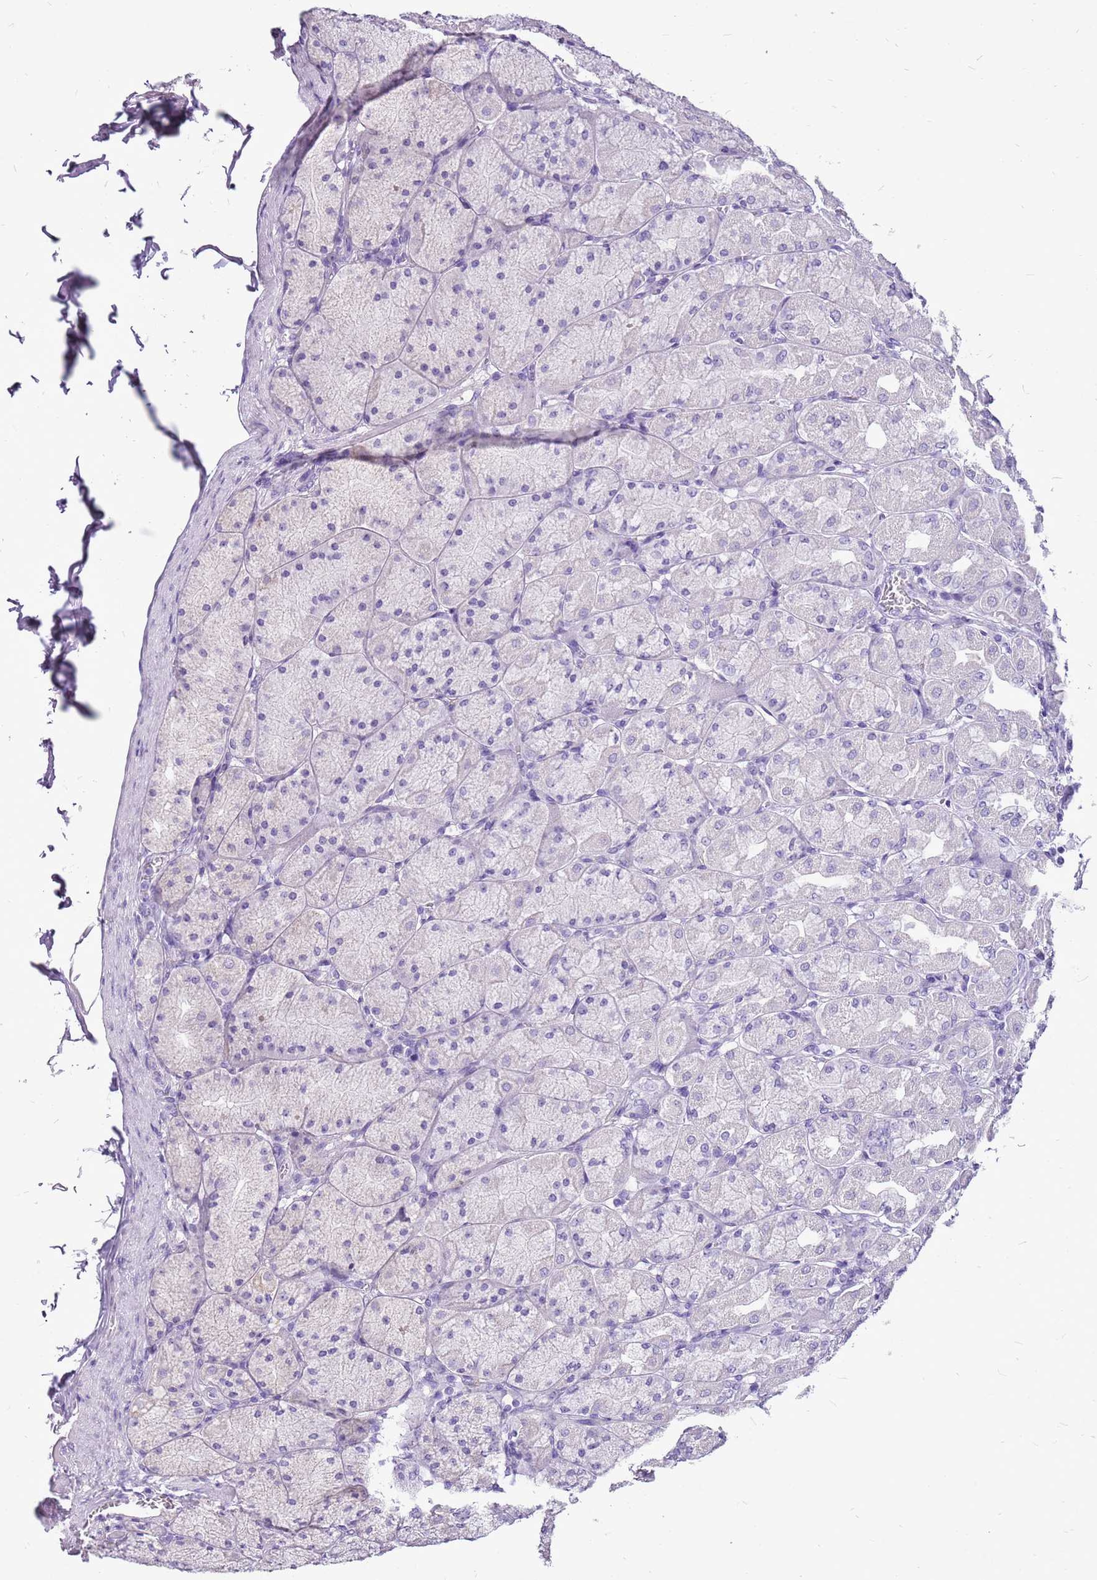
{"staining": {"intensity": "negative", "quantity": "none", "location": "none"}, "tissue": "stomach", "cell_type": "Glandular cells", "image_type": "normal", "snomed": [{"axis": "morphology", "description": "Normal tissue, NOS"}, {"axis": "topography", "description": "Stomach, upper"}], "caption": "This is an immunohistochemistry micrograph of normal human stomach. There is no staining in glandular cells.", "gene": "ACSS3", "patient": {"sex": "female", "age": 56}}